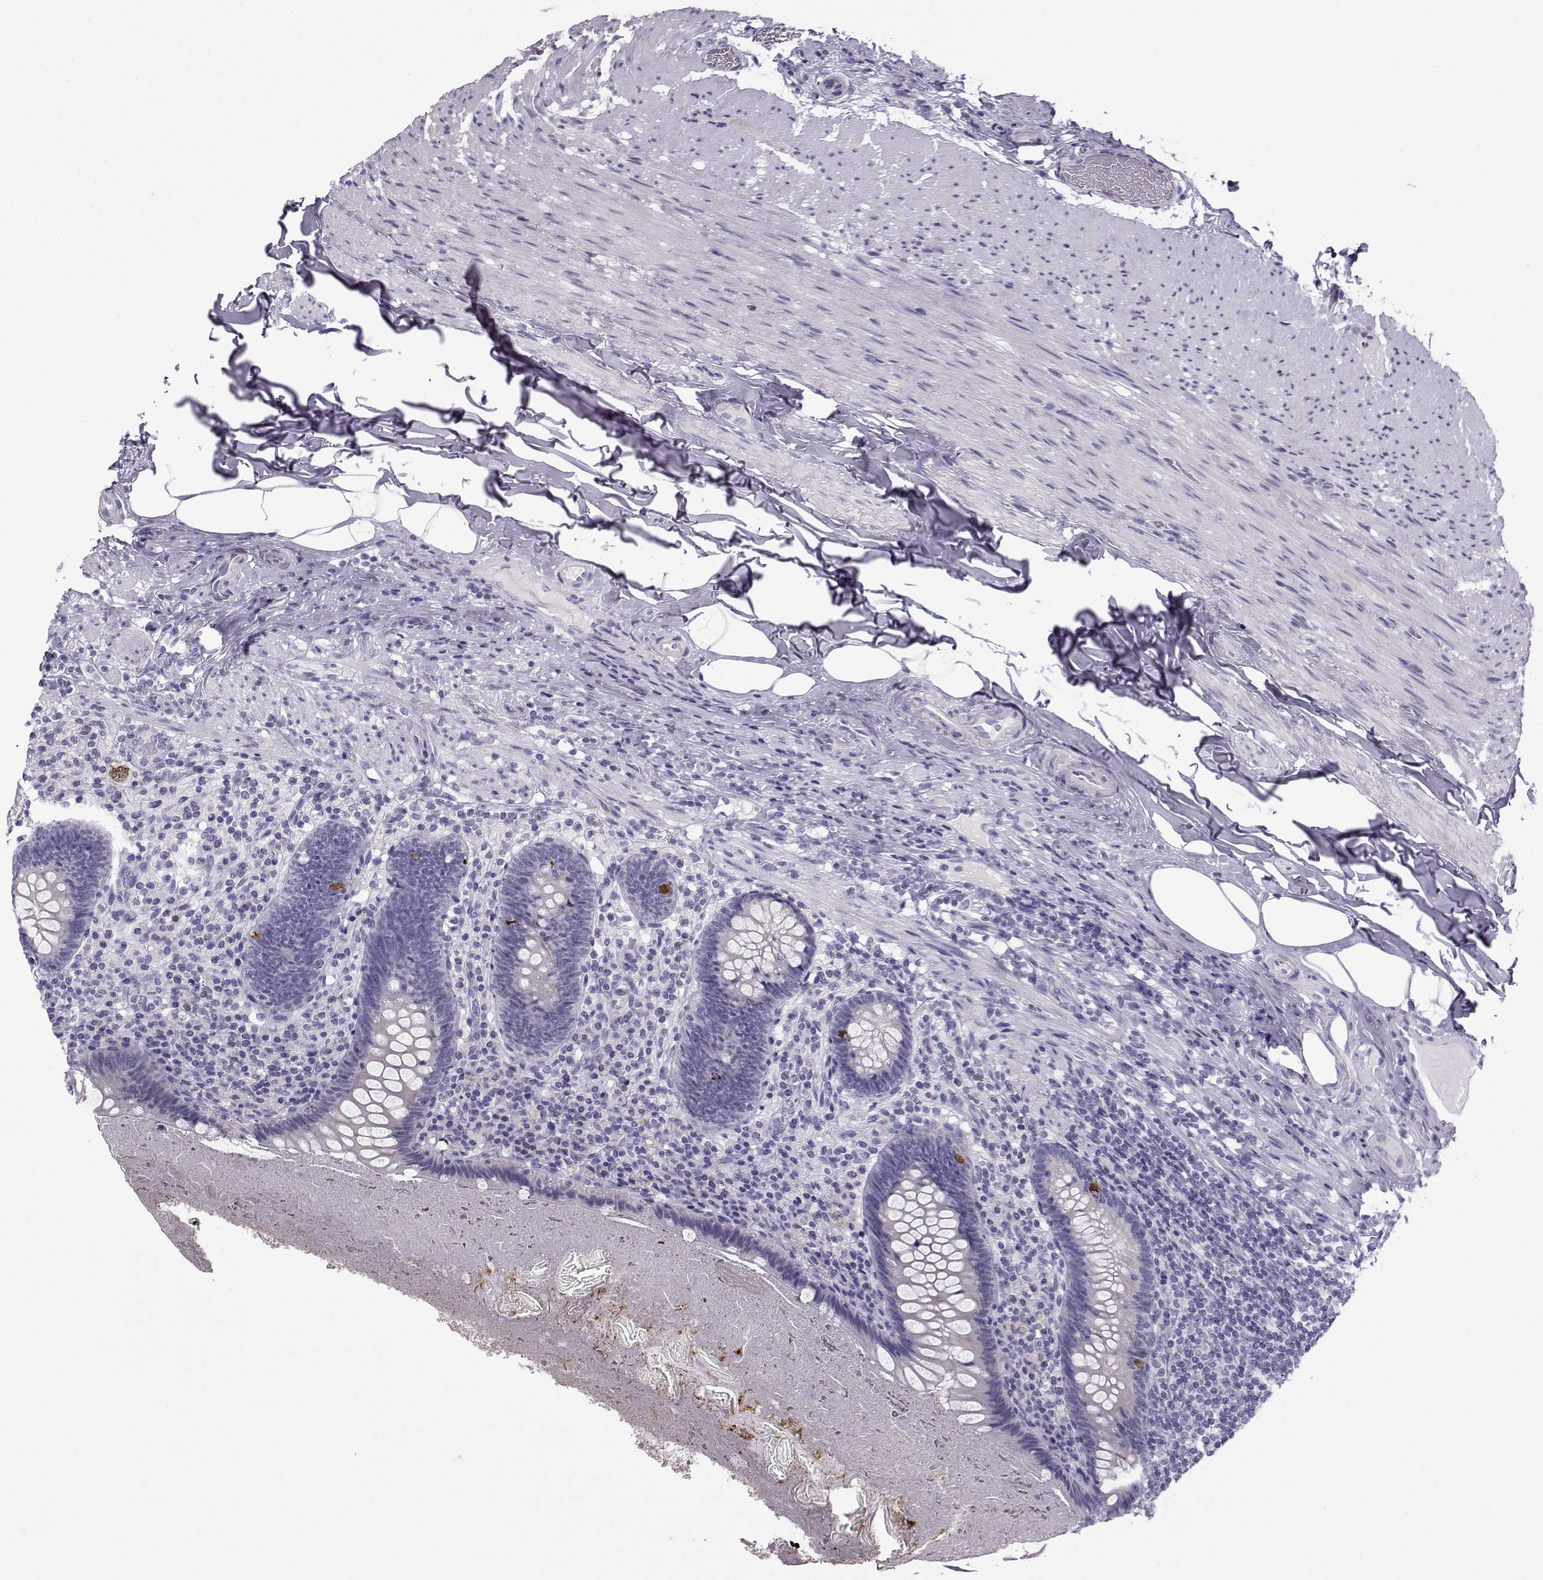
{"staining": {"intensity": "strong", "quantity": "<25%", "location": "cytoplasmic/membranous"}, "tissue": "appendix", "cell_type": "Glandular cells", "image_type": "normal", "snomed": [{"axis": "morphology", "description": "Normal tissue, NOS"}, {"axis": "topography", "description": "Appendix"}], "caption": "High-magnification brightfield microscopy of unremarkable appendix stained with DAB (3,3'-diaminobenzidine) (brown) and counterstained with hematoxylin (blue). glandular cells exhibit strong cytoplasmic/membranous expression is seen in approximately<25% of cells.", "gene": "ZBTB8B", "patient": {"sex": "male", "age": 47}}